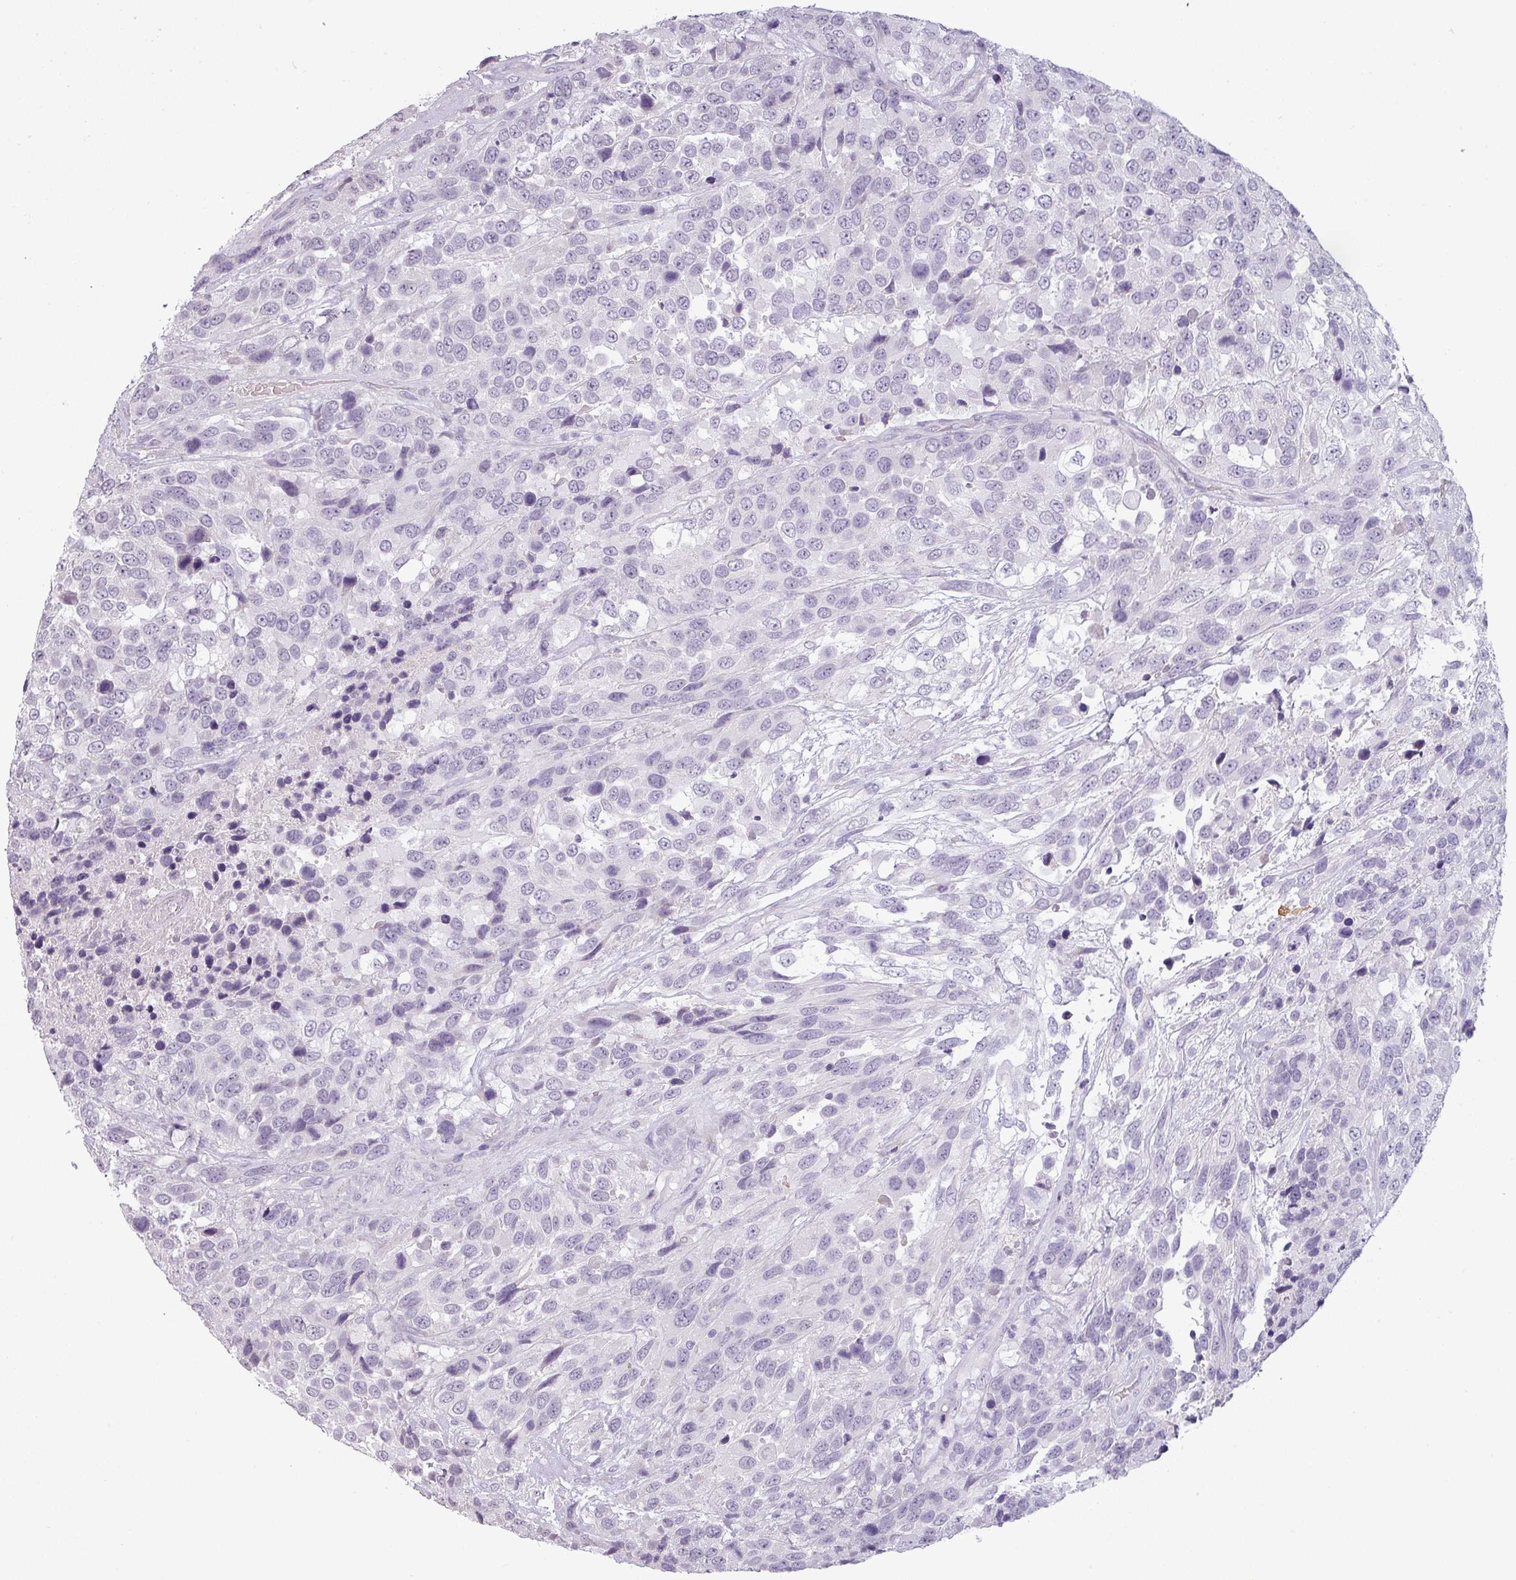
{"staining": {"intensity": "negative", "quantity": "none", "location": "none"}, "tissue": "urothelial cancer", "cell_type": "Tumor cells", "image_type": "cancer", "snomed": [{"axis": "morphology", "description": "Urothelial carcinoma, High grade"}, {"axis": "topography", "description": "Urinary bladder"}], "caption": "Micrograph shows no significant protein expression in tumor cells of urothelial carcinoma (high-grade).", "gene": "SLC26A9", "patient": {"sex": "female", "age": 70}}